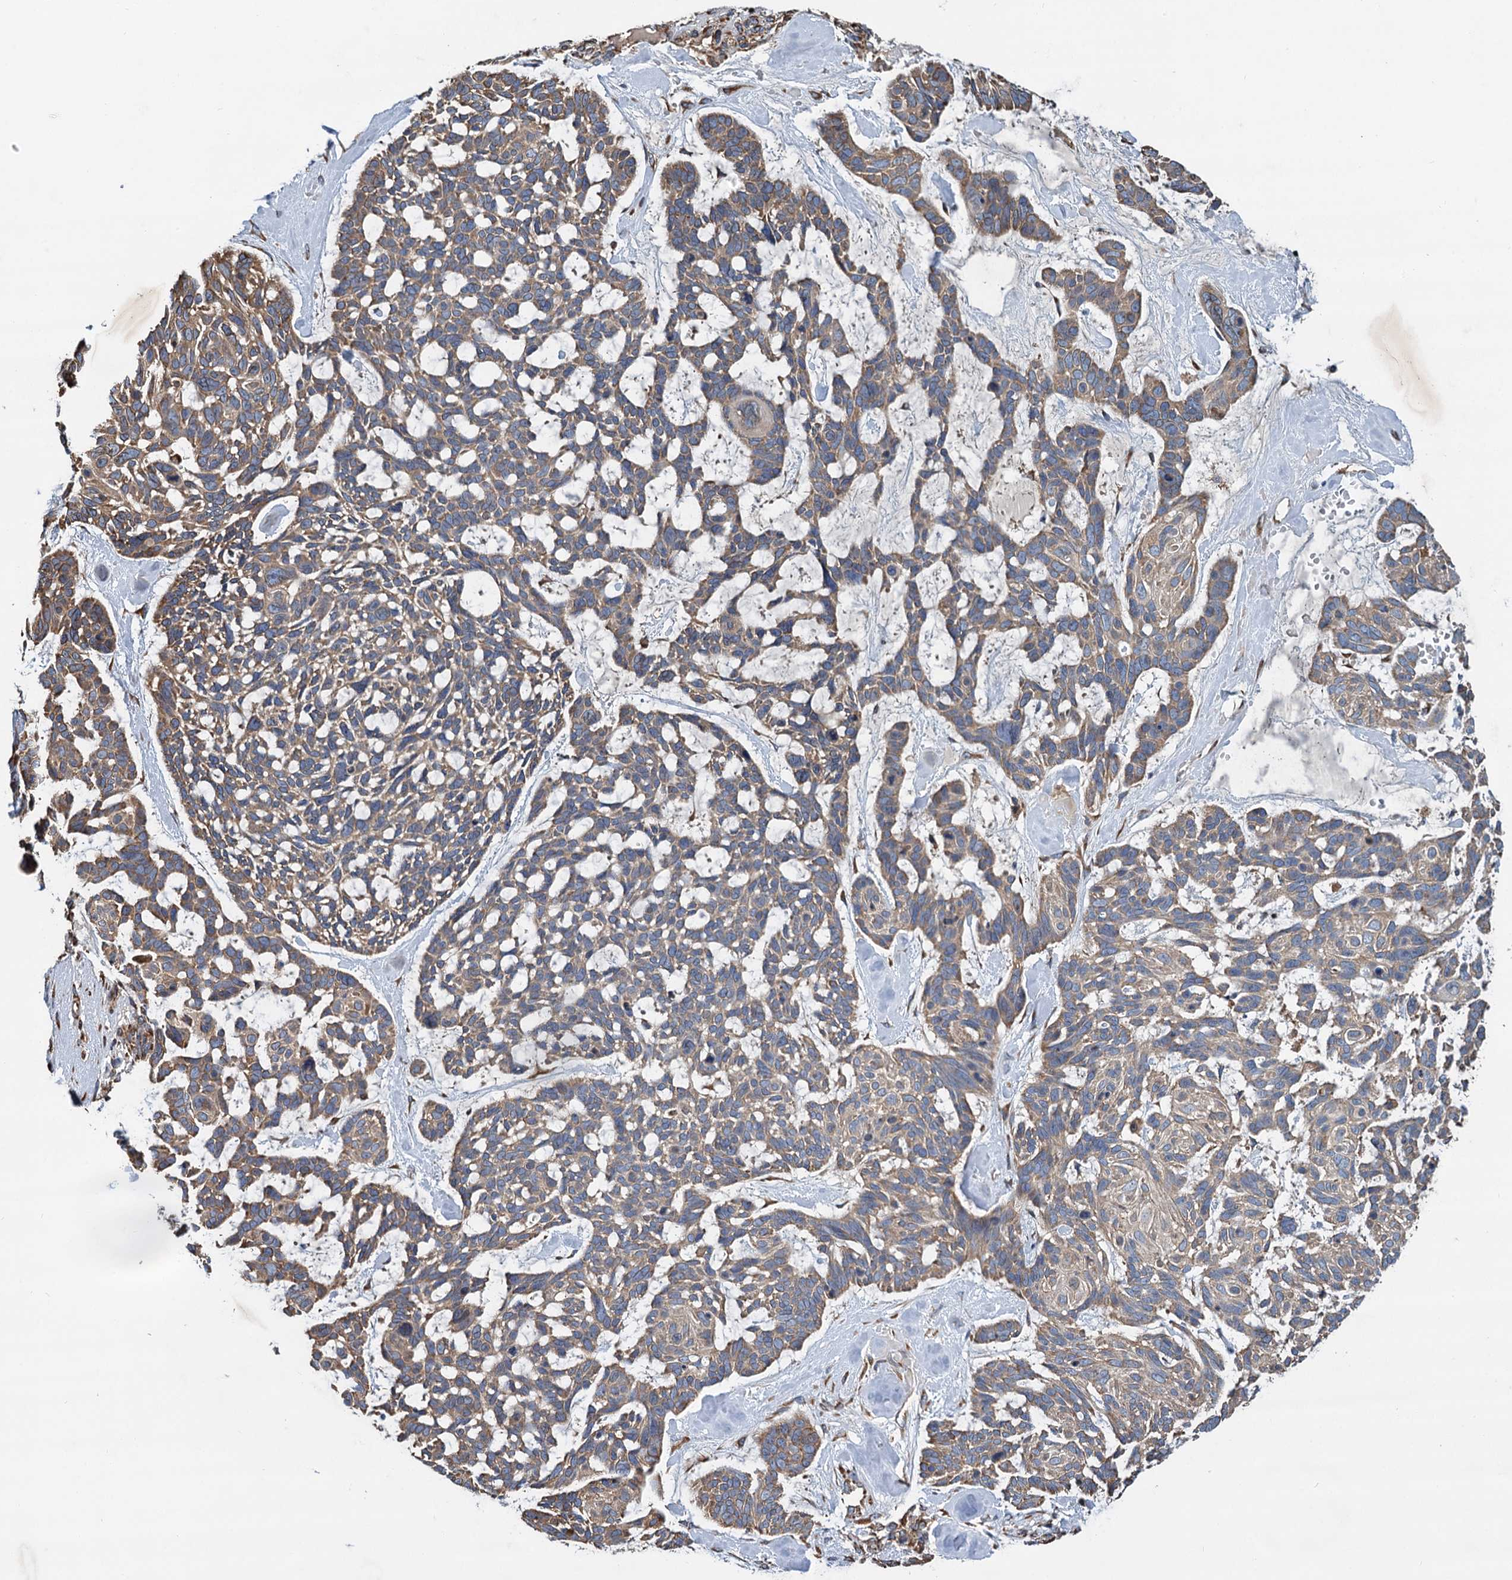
{"staining": {"intensity": "moderate", "quantity": ">75%", "location": "cytoplasmic/membranous"}, "tissue": "skin cancer", "cell_type": "Tumor cells", "image_type": "cancer", "snomed": [{"axis": "morphology", "description": "Basal cell carcinoma"}, {"axis": "topography", "description": "Skin"}], "caption": "Basal cell carcinoma (skin) stained for a protein (brown) reveals moderate cytoplasmic/membranous positive expression in about >75% of tumor cells.", "gene": "LINS1", "patient": {"sex": "male", "age": 88}}